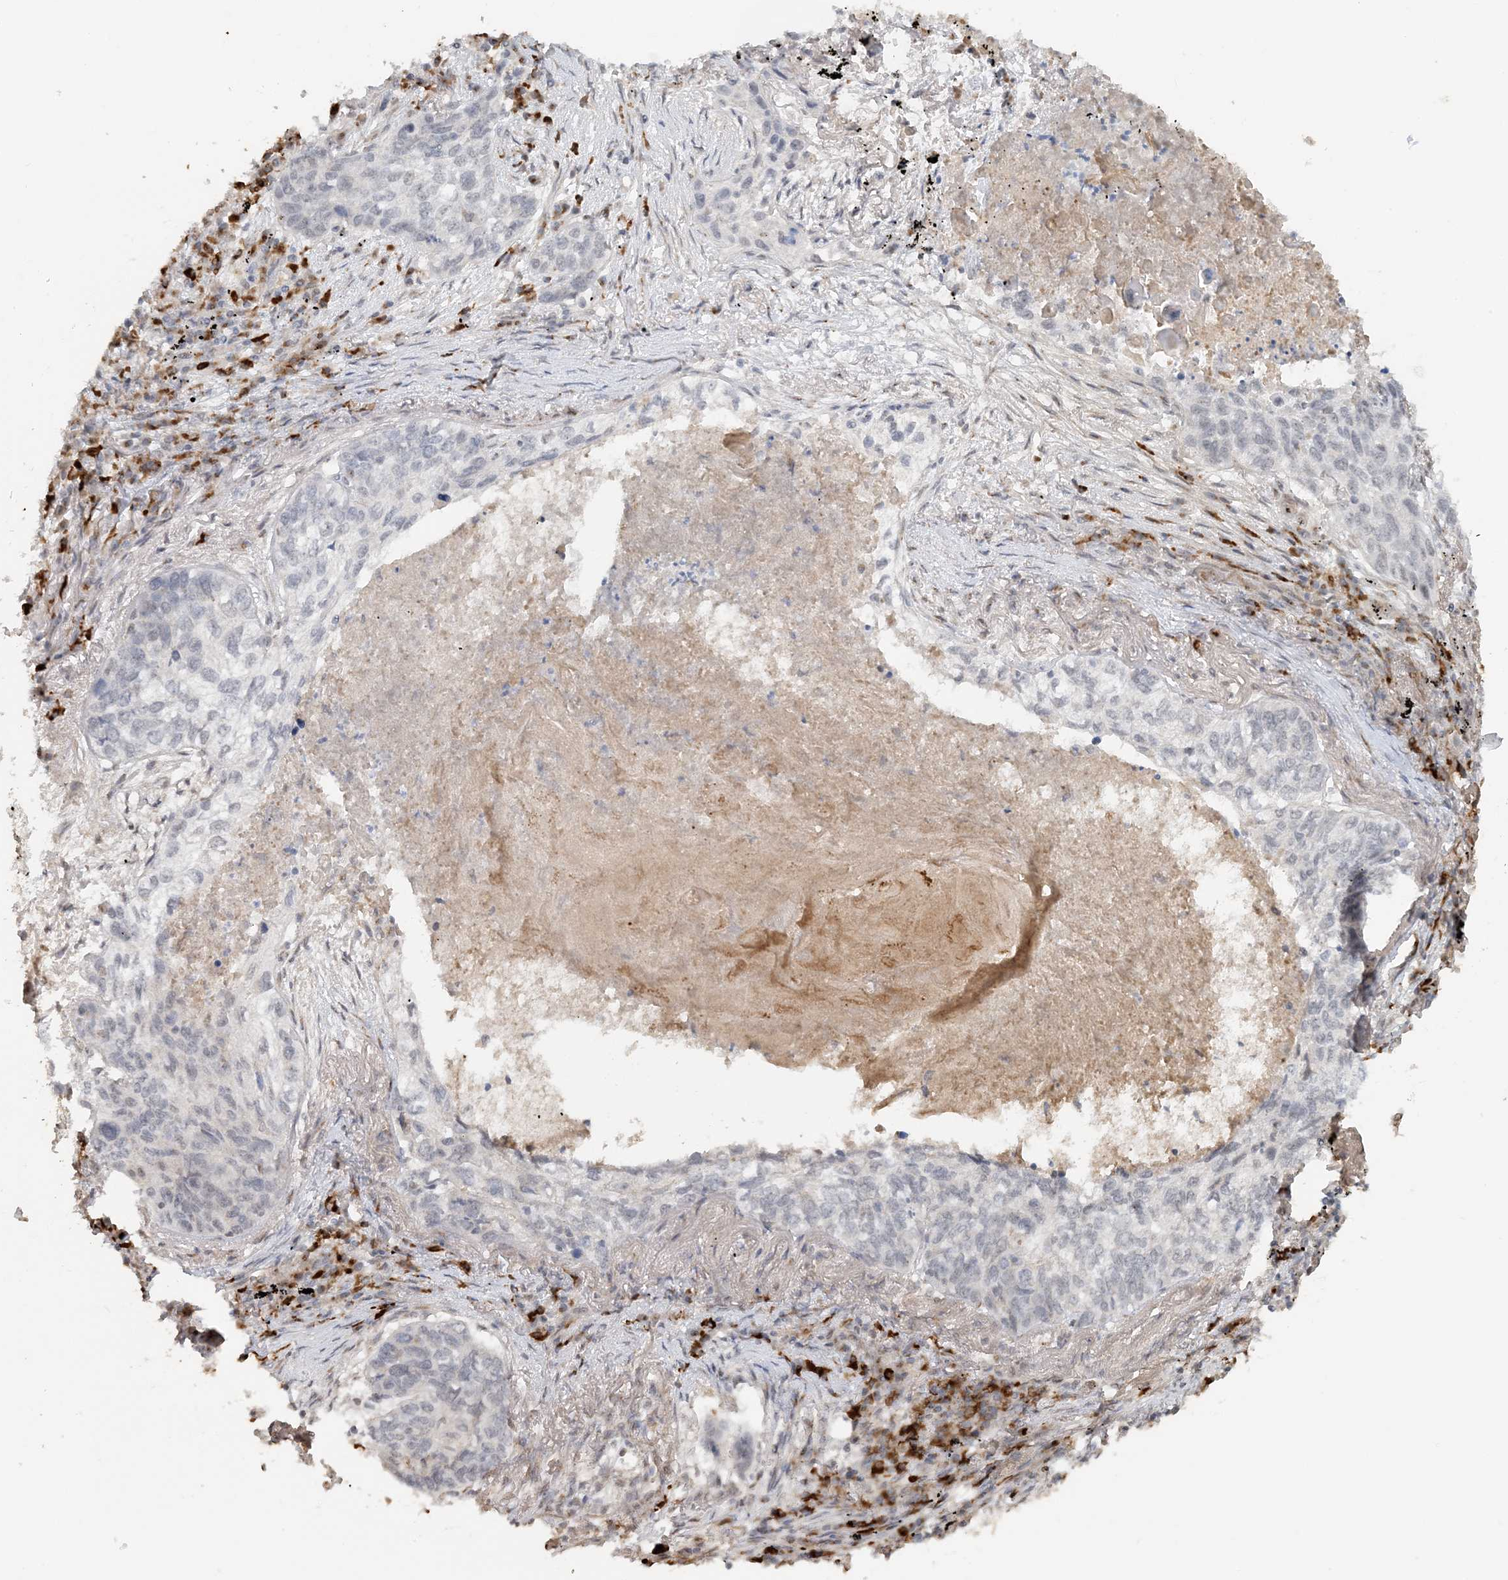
{"staining": {"intensity": "negative", "quantity": "none", "location": "none"}, "tissue": "lung cancer", "cell_type": "Tumor cells", "image_type": "cancer", "snomed": [{"axis": "morphology", "description": "Squamous cell carcinoma, NOS"}, {"axis": "topography", "description": "Lung"}], "caption": "Photomicrograph shows no significant protein positivity in tumor cells of lung squamous cell carcinoma. (Brightfield microscopy of DAB IHC at high magnification).", "gene": "ZCCHC4", "patient": {"sex": "female", "age": 63}}